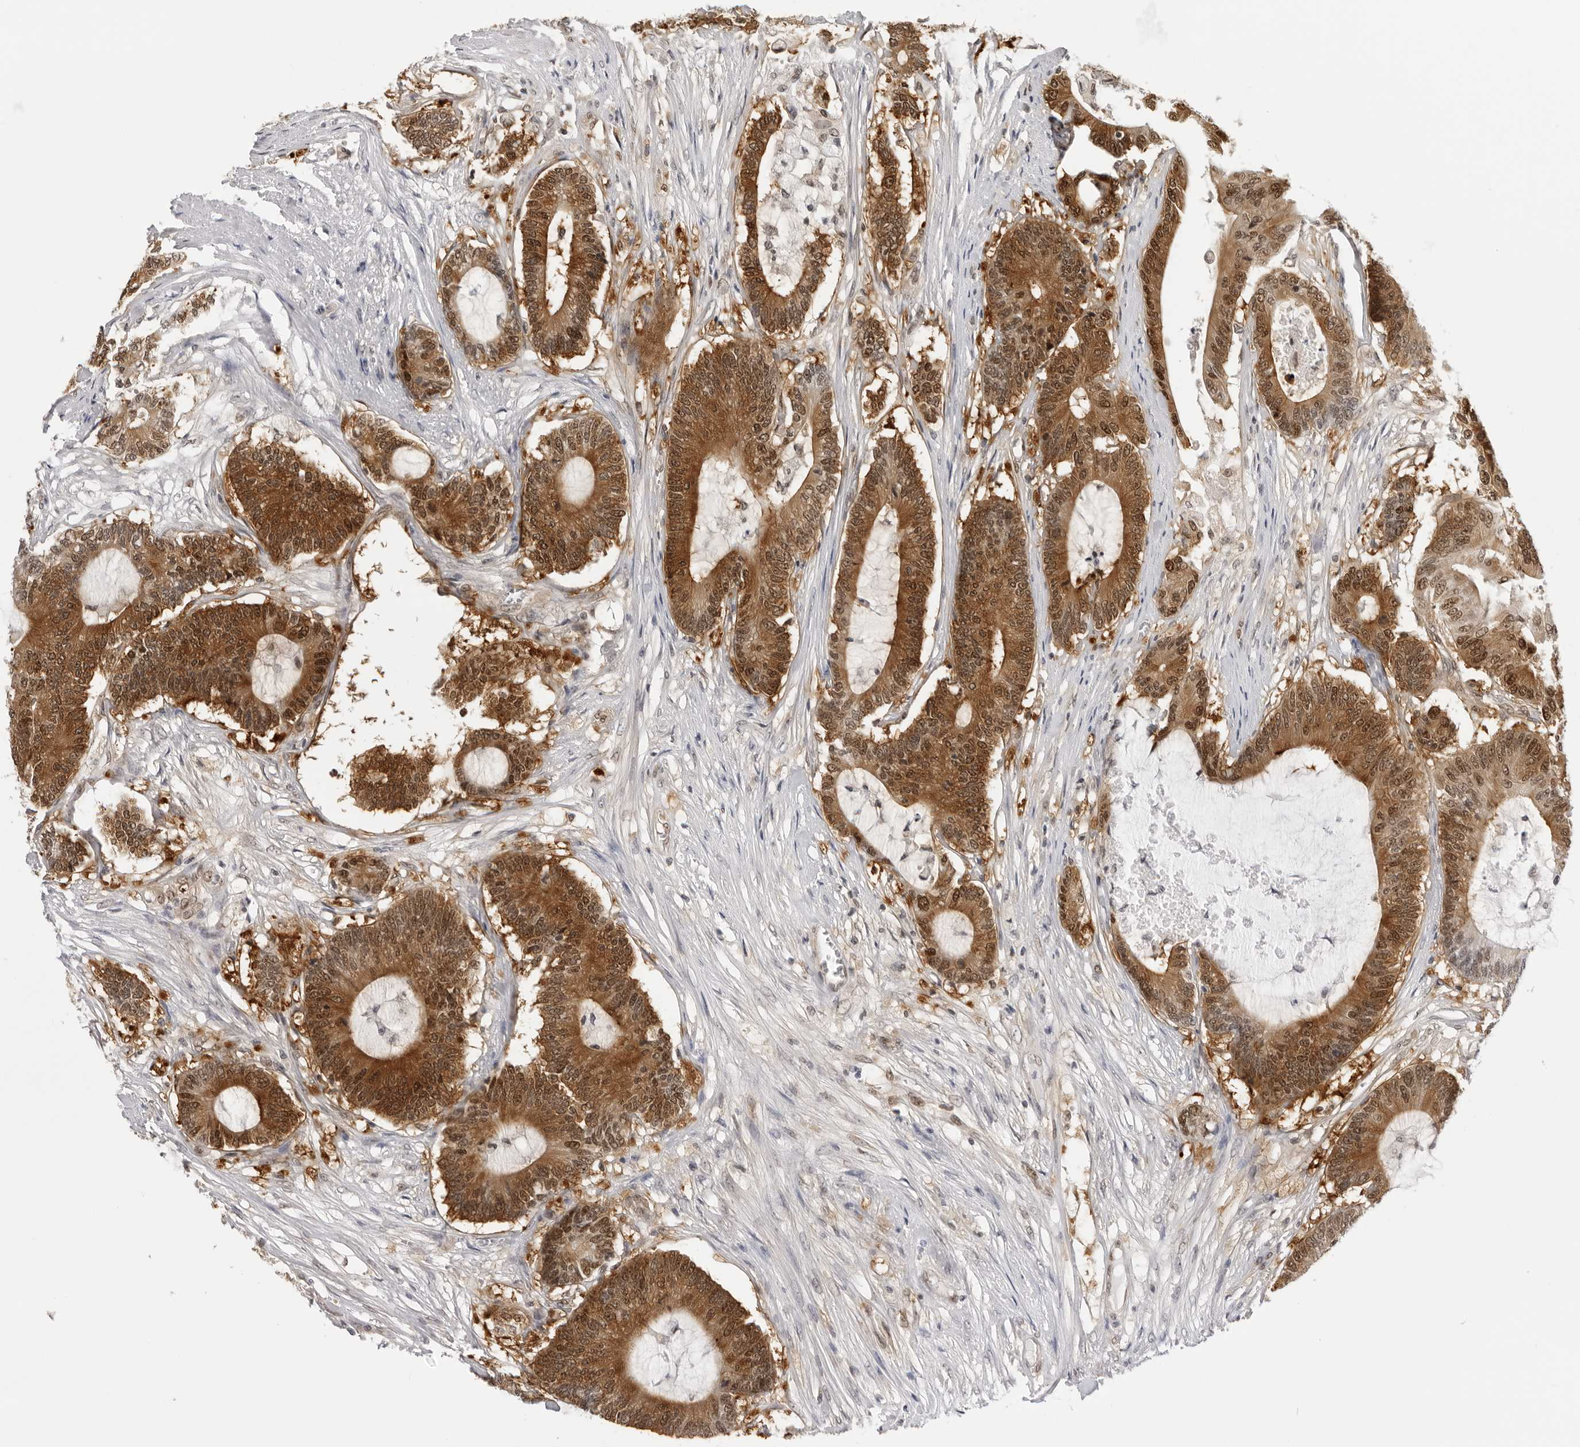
{"staining": {"intensity": "moderate", "quantity": ">75%", "location": "cytoplasmic/membranous,nuclear"}, "tissue": "colorectal cancer", "cell_type": "Tumor cells", "image_type": "cancer", "snomed": [{"axis": "morphology", "description": "Adenocarcinoma, NOS"}, {"axis": "topography", "description": "Colon"}], "caption": "Adenocarcinoma (colorectal) was stained to show a protein in brown. There is medium levels of moderate cytoplasmic/membranous and nuclear expression in about >75% of tumor cells.", "gene": "WDR77", "patient": {"sex": "female", "age": 84}}